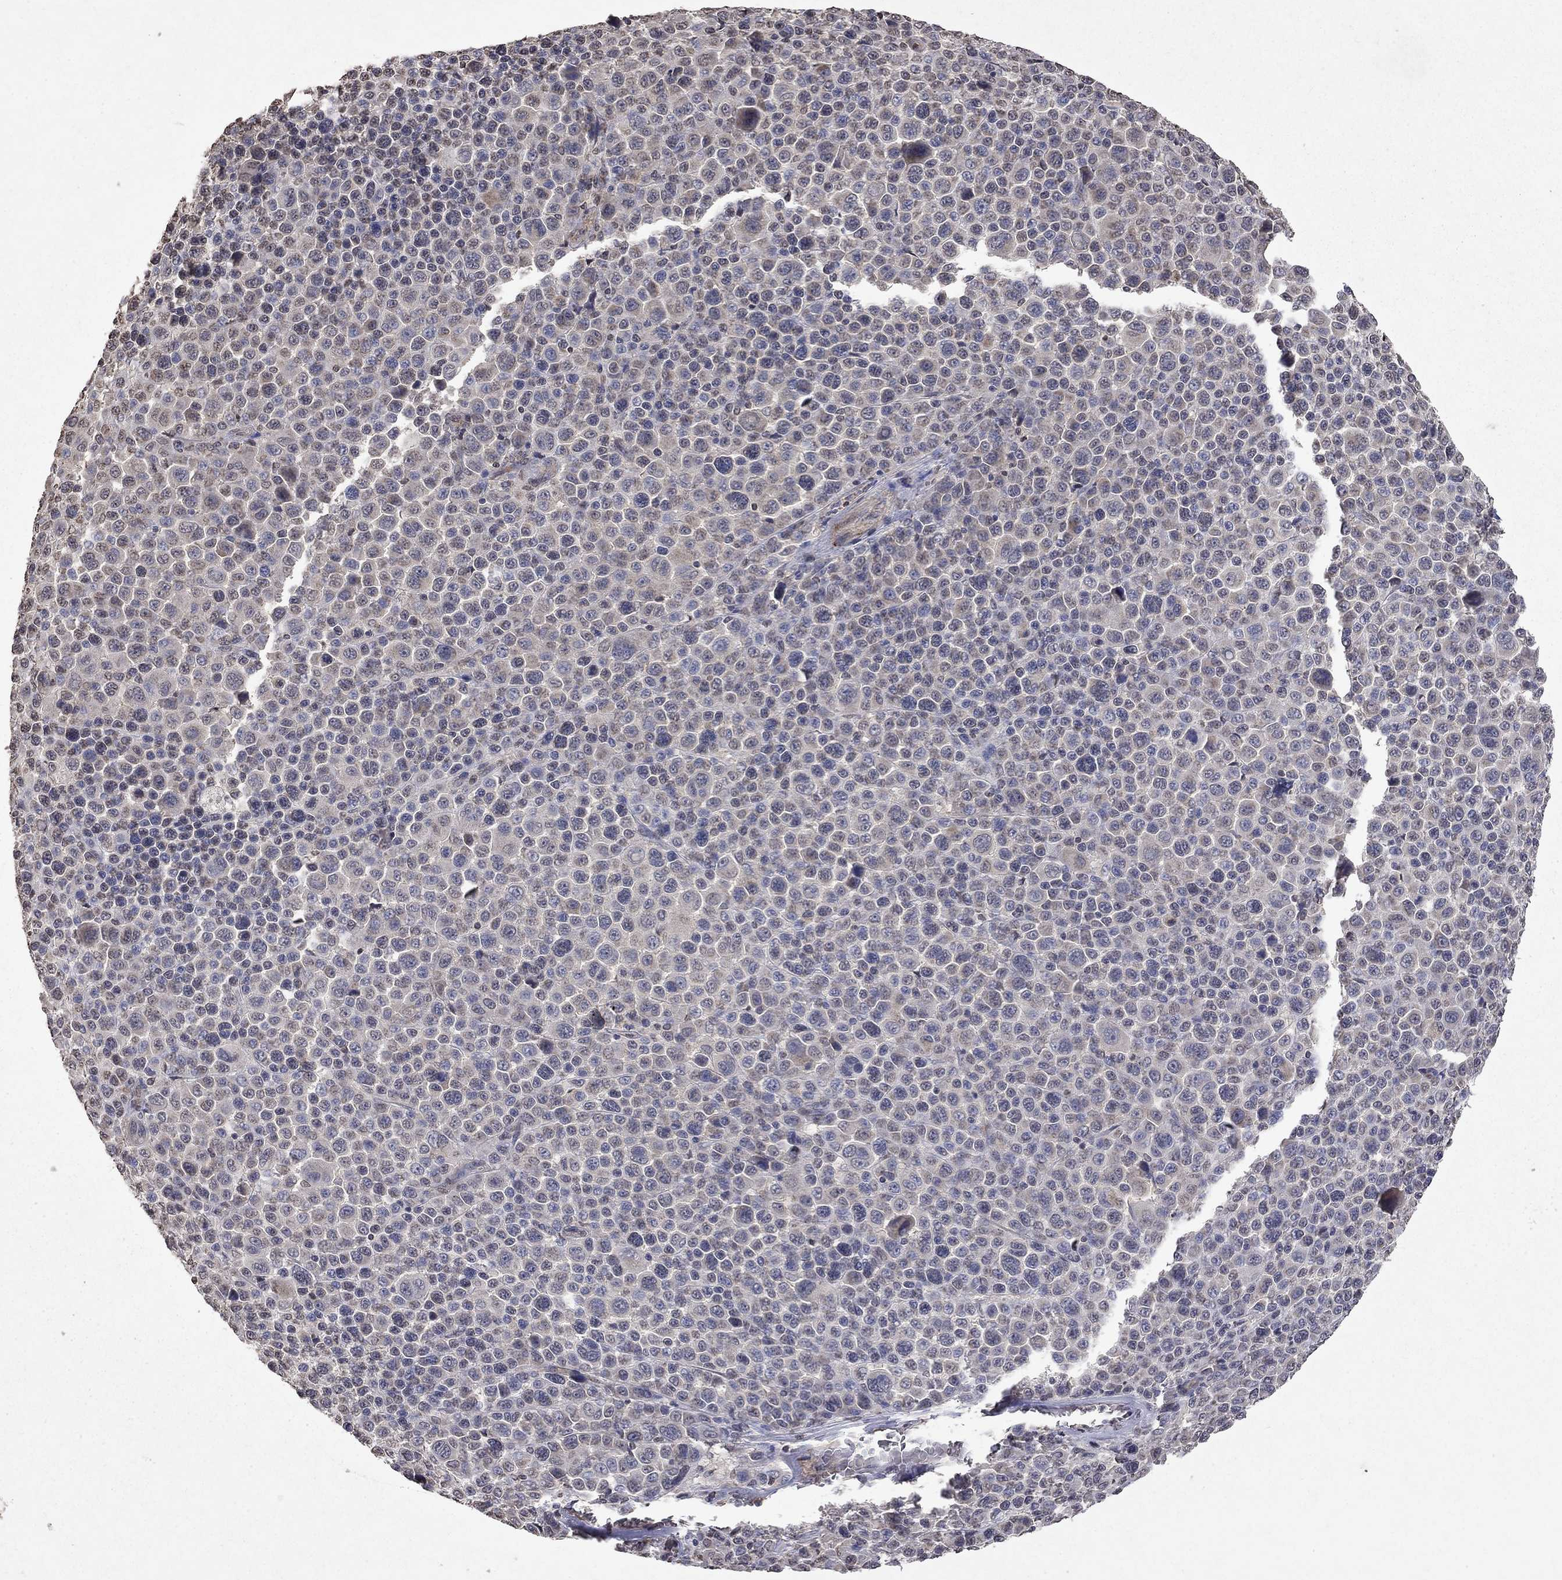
{"staining": {"intensity": "weak", "quantity": "<25%", "location": "cytoplasmic/membranous"}, "tissue": "melanoma", "cell_type": "Tumor cells", "image_type": "cancer", "snomed": [{"axis": "morphology", "description": "Malignant melanoma, NOS"}, {"axis": "topography", "description": "Skin"}], "caption": "High magnification brightfield microscopy of malignant melanoma stained with DAB (brown) and counterstained with hematoxylin (blue): tumor cells show no significant positivity.", "gene": "TTC38", "patient": {"sex": "female", "age": 57}}